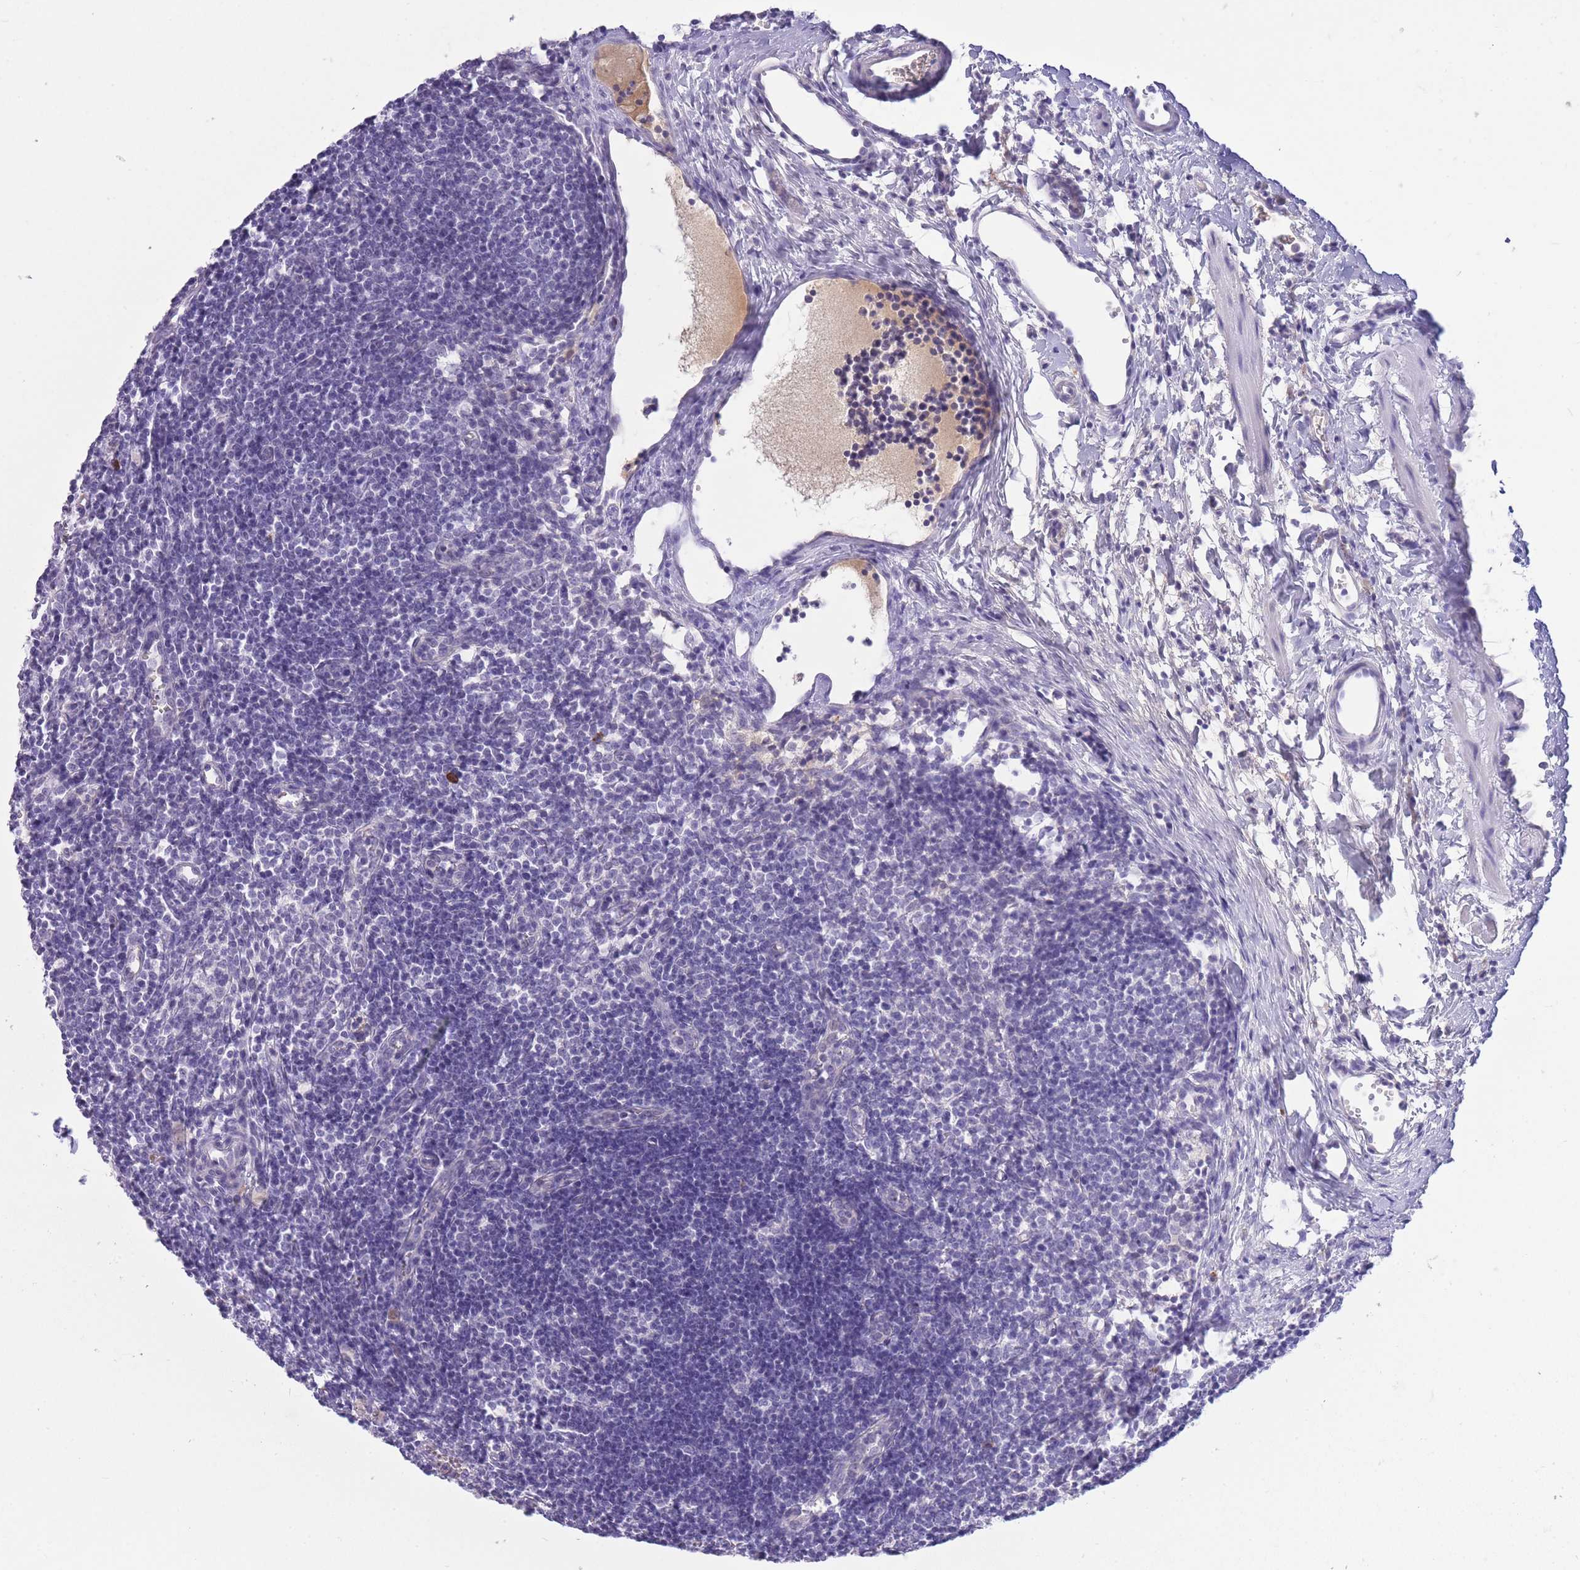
{"staining": {"intensity": "negative", "quantity": "none", "location": "none"}, "tissue": "lymph node", "cell_type": "Germinal center cells", "image_type": "normal", "snomed": [{"axis": "morphology", "description": "Normal tissue, NOS"}, {"axis": "topography", "description": "Lymph node"}], "caption": "Immunohistochemistry photomicrograph of benign lymph node stained for a protein (brown), which demonstrates no expression in germinal center cells.", "gene": "ASAP3", "patient": {"sex": "female", "age": 37}}